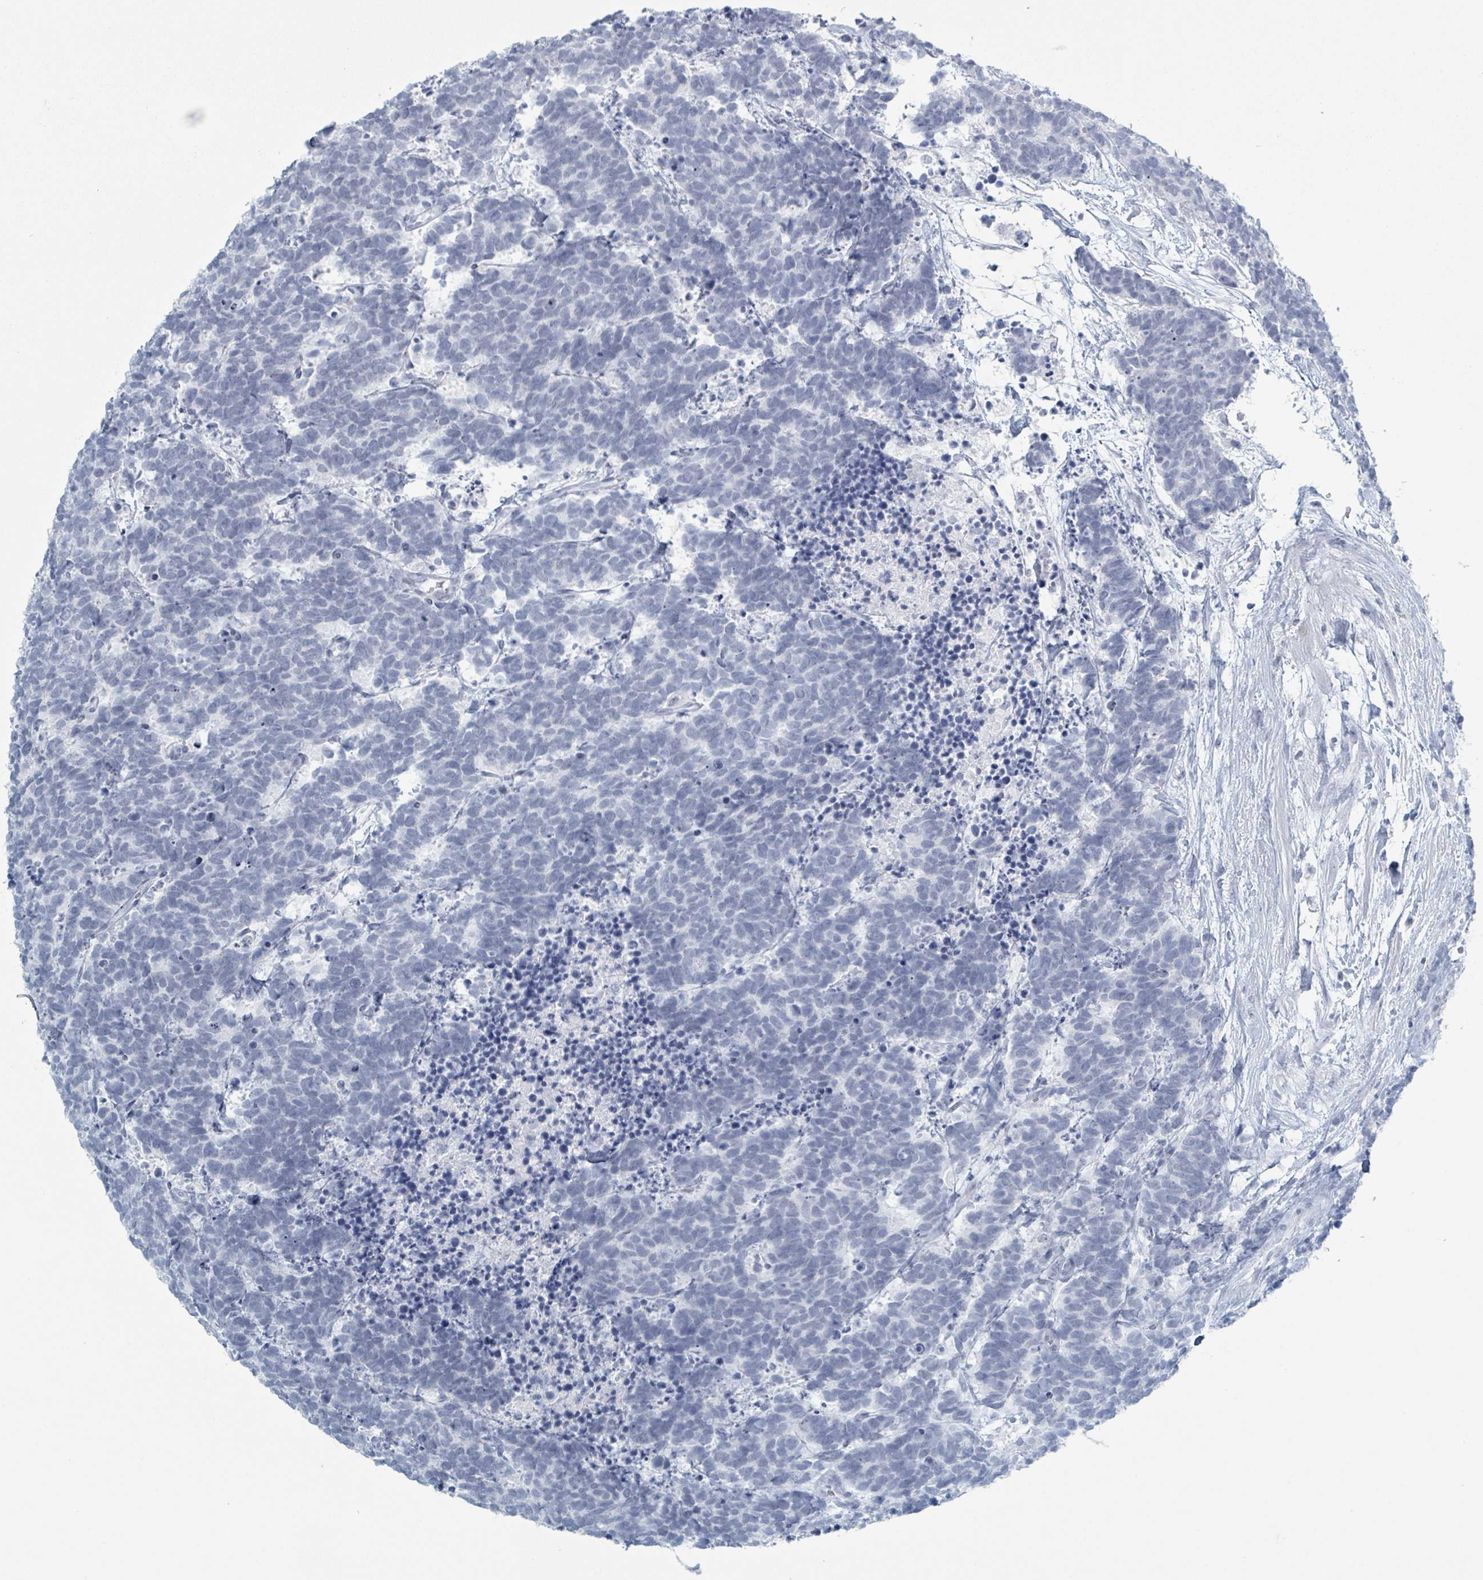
{"staining": {"intensity": "negative", "quantity": "none", "location": "none"}, "tissue": "carcinoid", "cell_type": "Tumor cells", "image_type": "cancer", "snomed": [{"axis": "morphology", "description": "Carcinoma, NOS"}, {"axis": "morphology", "description": "Carcinoid, malignant, NOS"}, {"axis": "topography", "description": "Prostate"}], "caption": "Immunohistochemistry photomicrograph of neoplastic tissue: carcinoid stained with DAB (3,3'-diaminobenzidine) demonstrates no significant protein positivity in tumor cells. The staining is performed using DAB (3,3'-diaminobenzidine) brown chromogen with nuclei counter-stained in using hematoxylin.", "gene": "GPR15LG", "patient": {"sex": "male", "age": 57}}